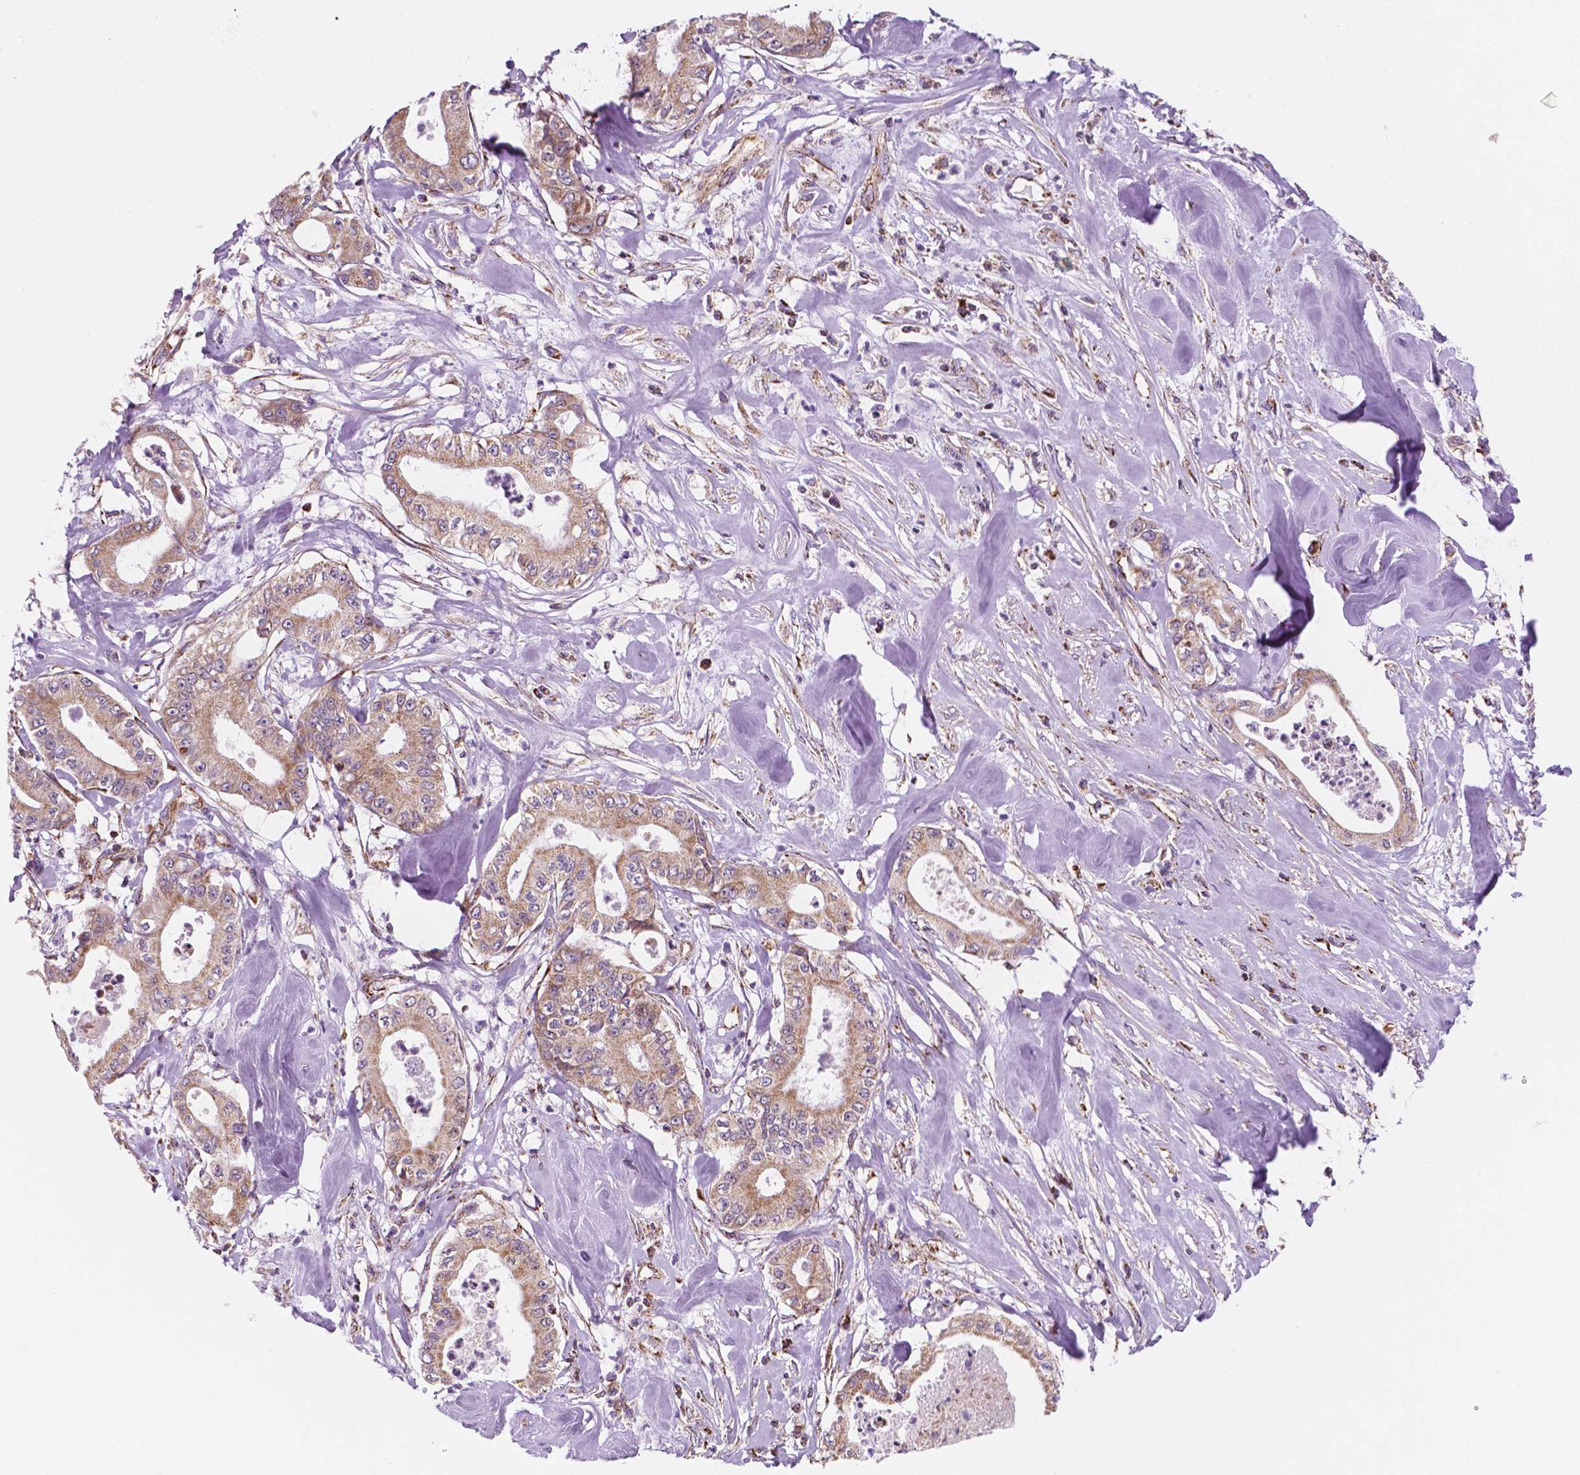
{"staining": {"intensity": "weak", "quantity": ">75%", "location": "cytoplasmic/membranous"}, "tissue": "pancreatic cancer", "cell_type": "Tumor cells", "image_type": "cancer", "snomed": [{"axis": "morphology", "description": "Adenocarcinoma, NOS"}, {"axis": "topography", "description": "Pancreas"}], "caption": "Pancreatic adenocarcinoma was stained to show a protein in brown. There is low levels of weak cytoplasmic/membranous staining in approximately >75% of tumor cells.", "gene": "GEMIN4", "patient": {"sex": "male", "age": 71}}